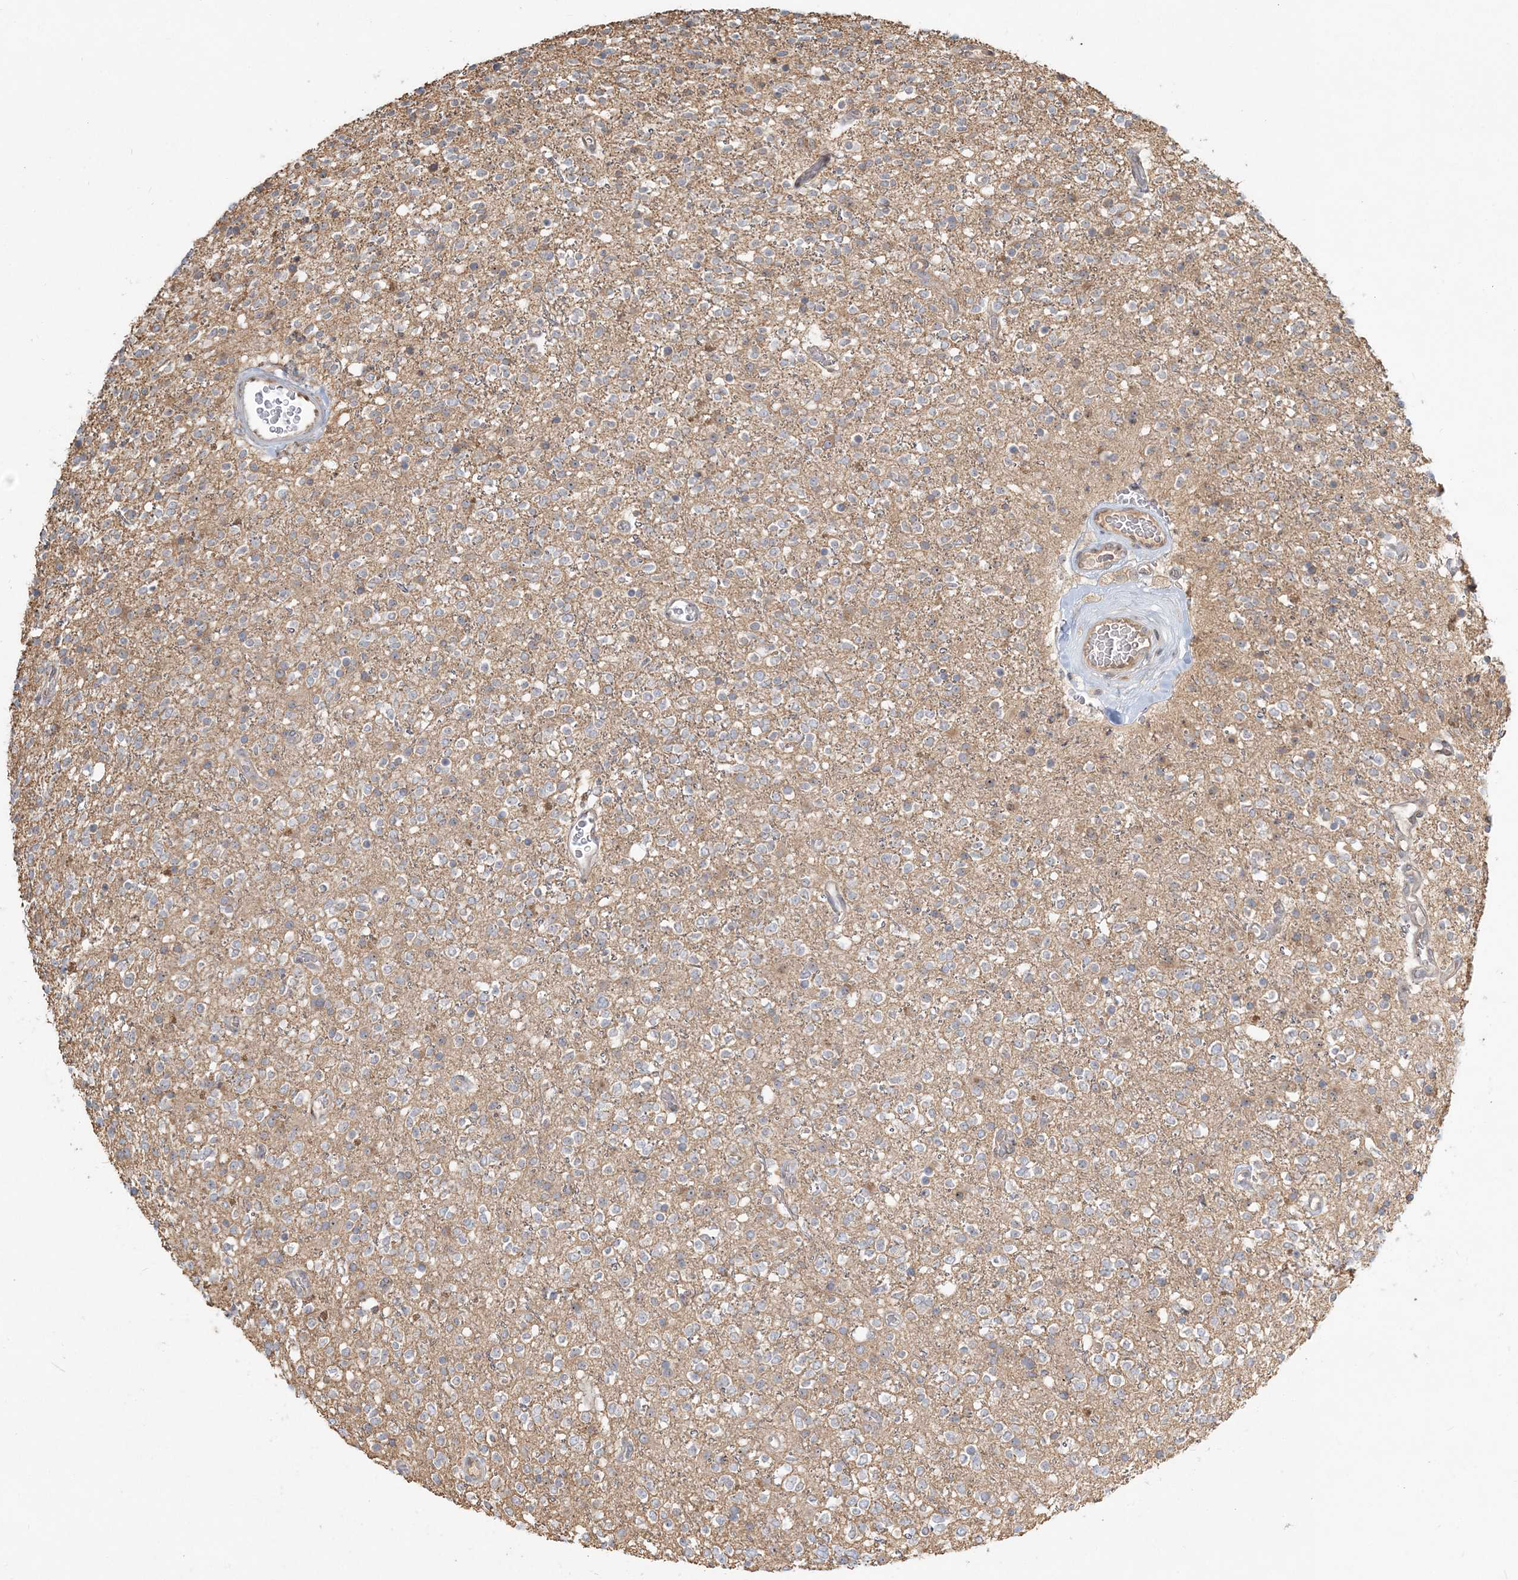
{"staining": {"intensity": "weak", "quantity": "<25%", "location": "cytoplasmic/membranous"}, "tissue": "glioma", "cell_type": "Tumor cells", "image_type": "cancer", "snomed": [{"axis": "morphology", "description": "Glioma, malignant, High grade"}, {"axis": "topography", "description": "Brain"}], "caption": "IHC of human malignant glioma (high-grade) displays no positivity in tumor cells.", "gene": "AP1AR", "patient": {"sex": "male", "age": 34}}